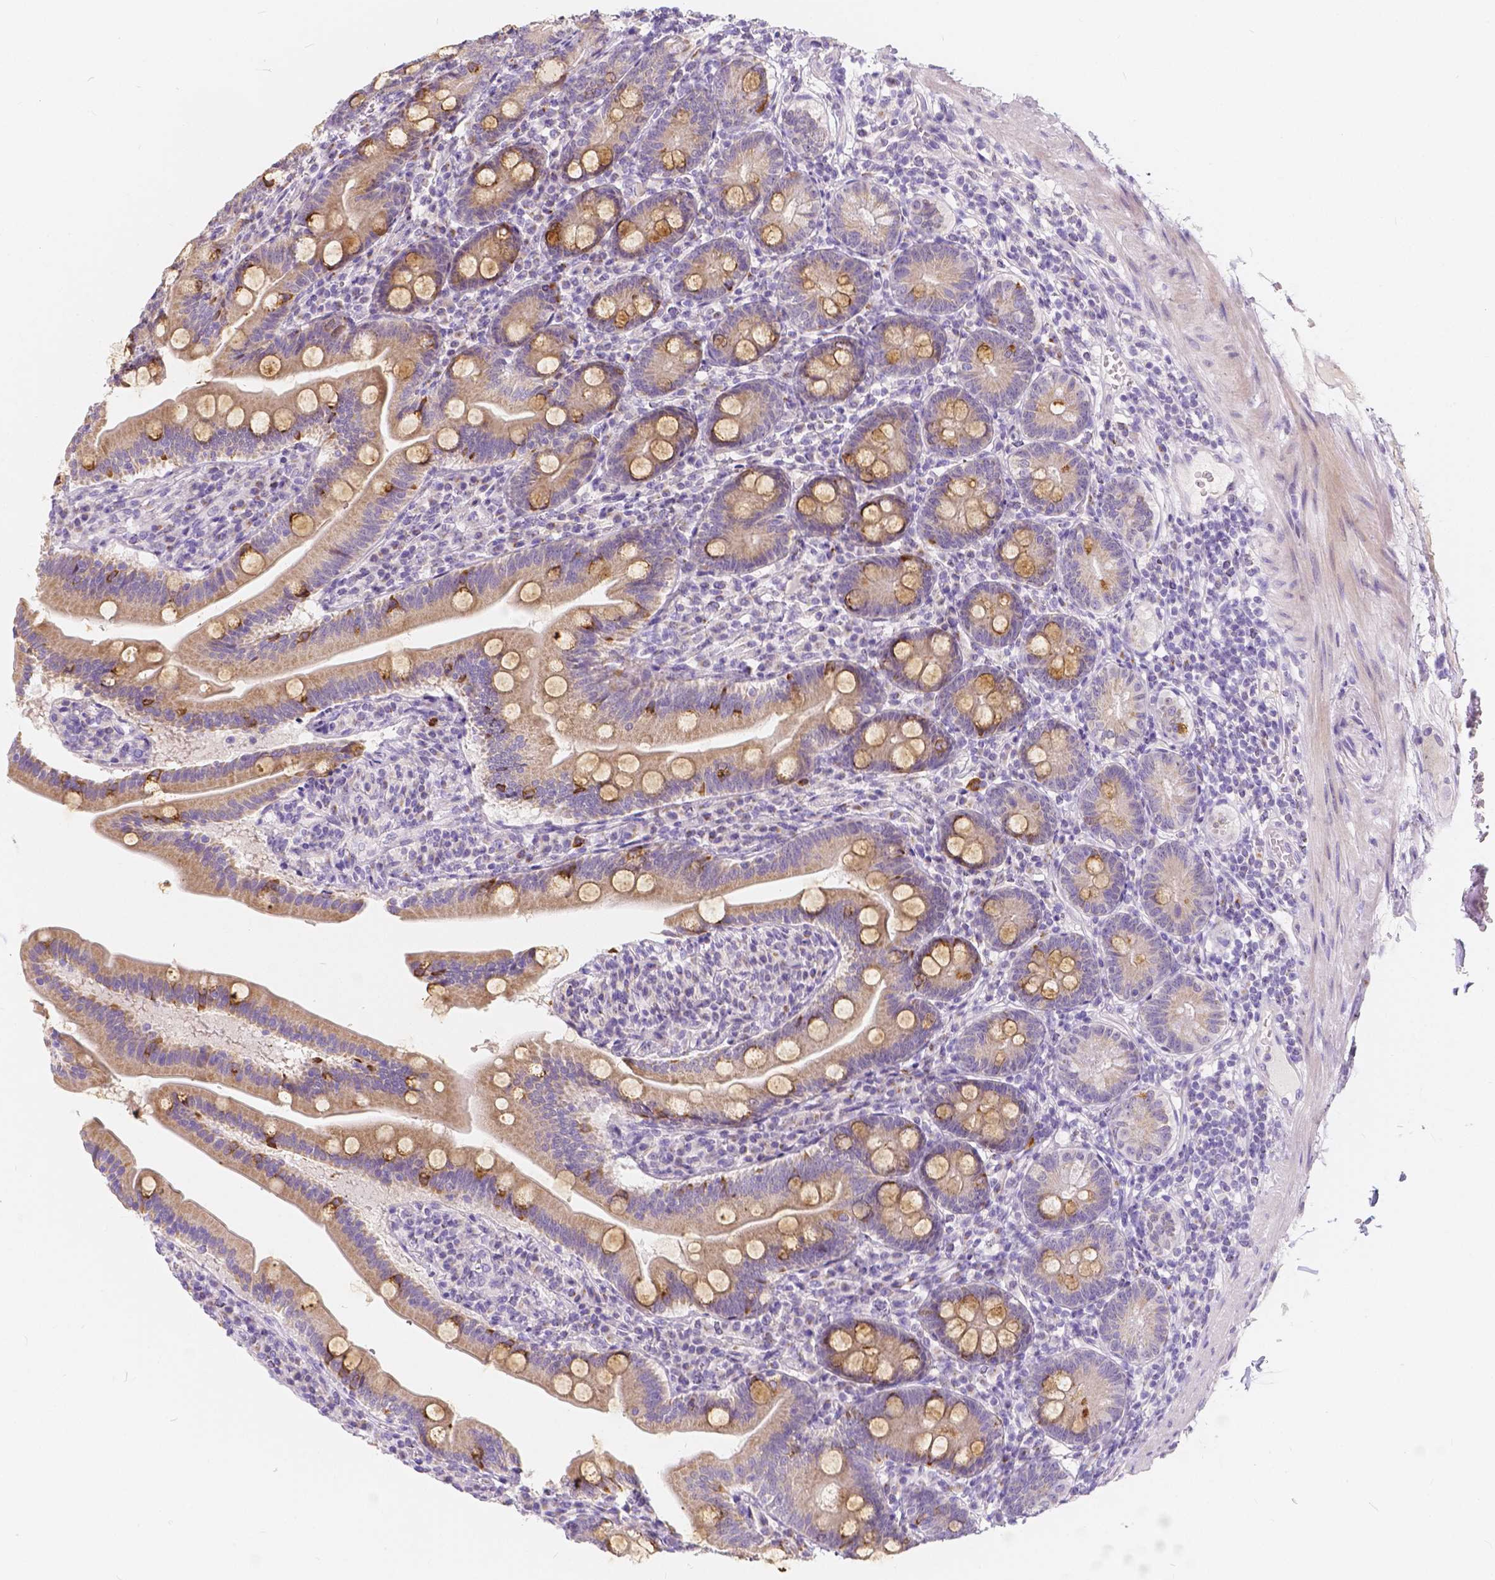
{"staining": {"intensity": "moderate", "quantity": "25%-75%", "location": "cytoplasmic/membranous"}, "tissue": "duodenum", "cell_type": "Glandular cells", "image_type": "normal", "snomed": [{"axis": "morphology", "description": "Normal tissue, NOS"}, {"axis": "topography", "description": "Duodenum"}], "caption": "Immunohistochemical staining of benign duodenum demonstrates moderate cytoplasmic/membranous protein expression in approximately 25%-75% of glandular cells.", "gene": "RNF186", "patient": {"sex": "female", "age": 67}}